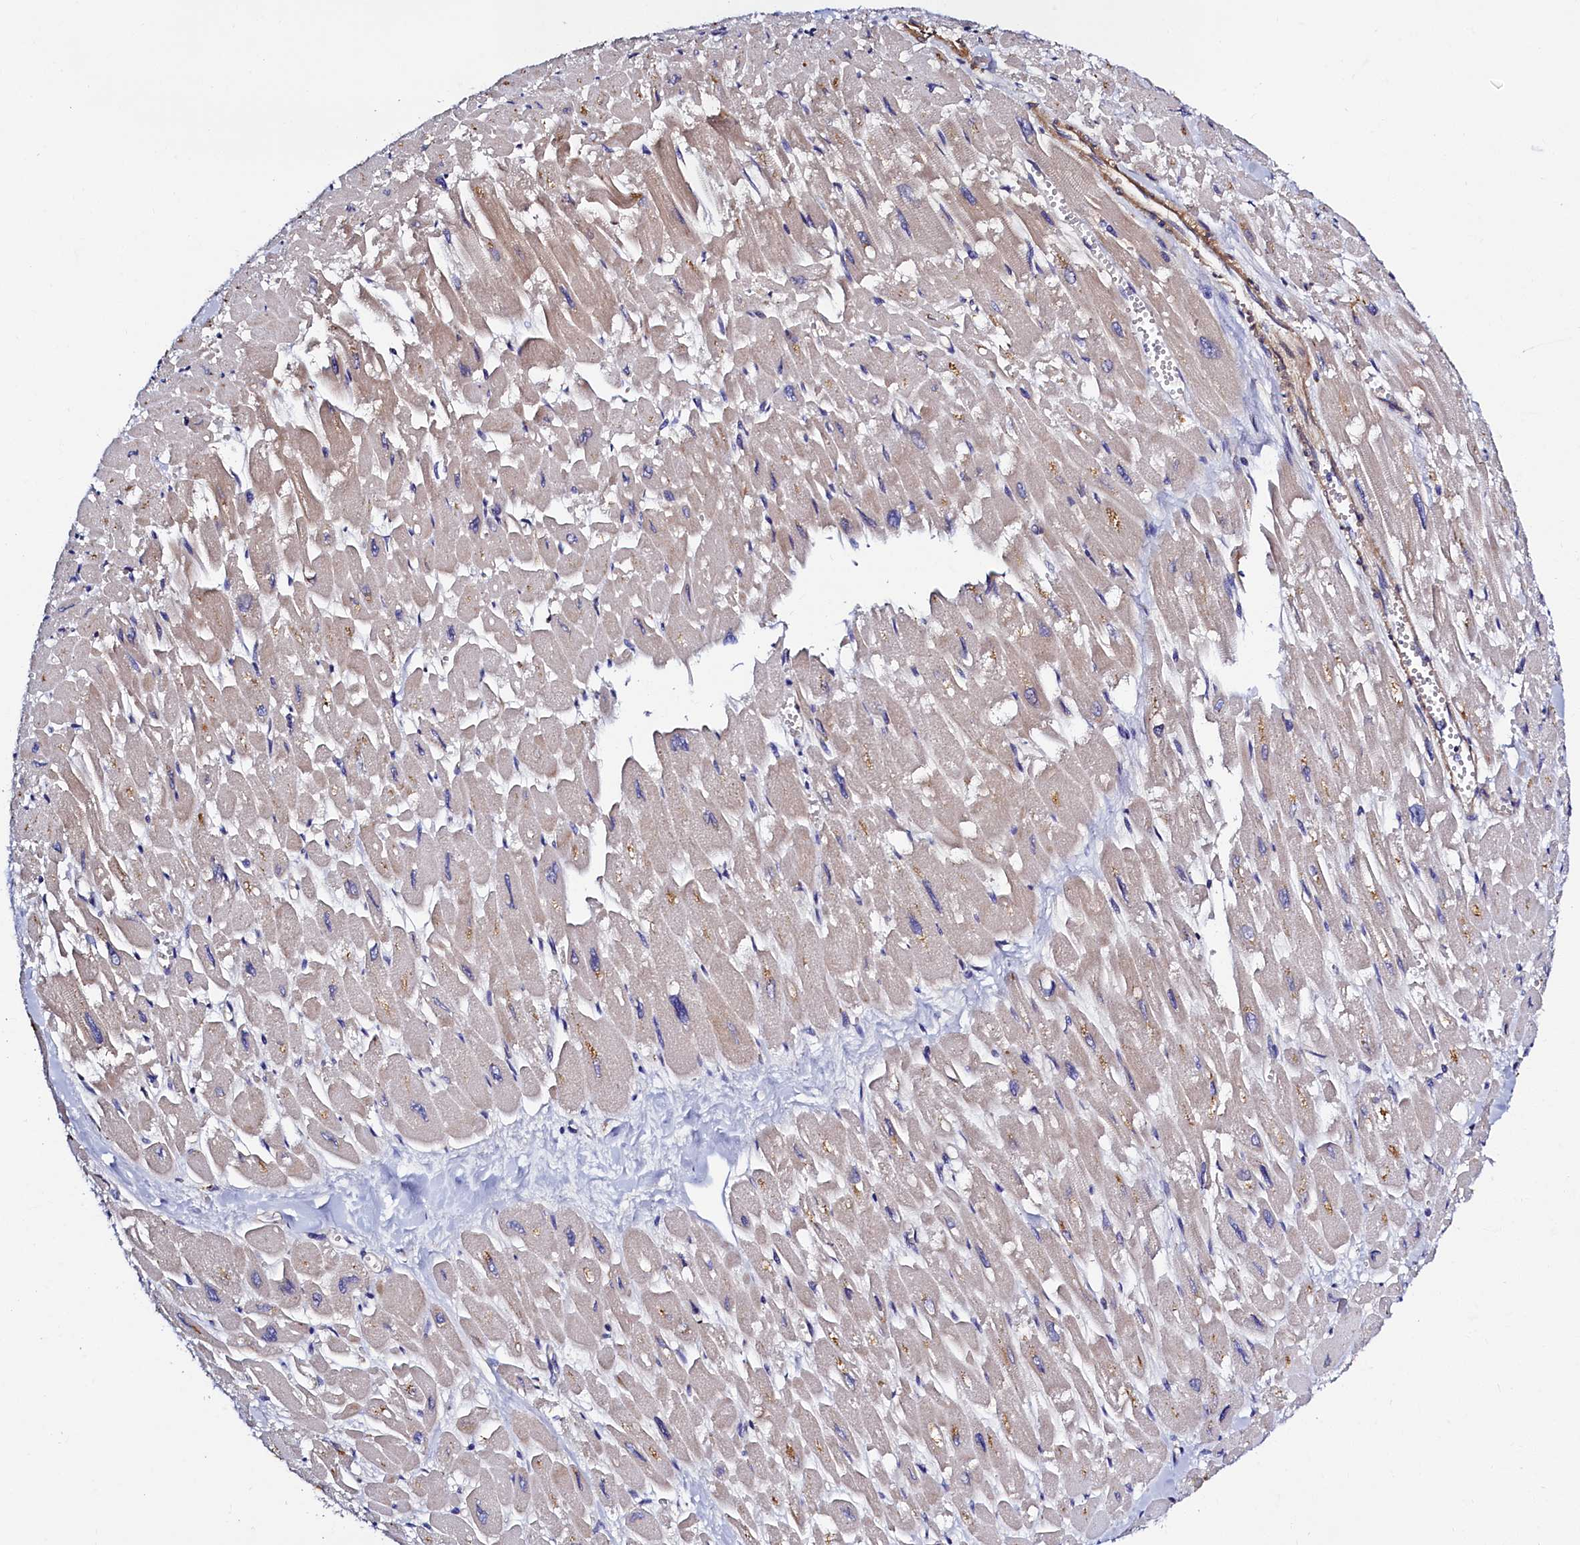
{"staining": {"intensity": "negative", "quantity": "none", "location": "none"}, "tissue": "heart muscle", "cell_type": "Cardiomyocytes", "image_type": "normal", "snomed": [{"axis": "morphology", "description": "Normal tissue, NOS"}, {"axis": "topography", "description": "Heart"}], "caption": "This is a histopathology image of IHC staining of benign heart muscle, which shows no expression in cardiomyocytes. The staining is performed using DAB brown chromogen with nuclei counter-stained in using hematoxylin.", "gene": "SLC16A14", "patient": {"sex": "male", "age": 54}}